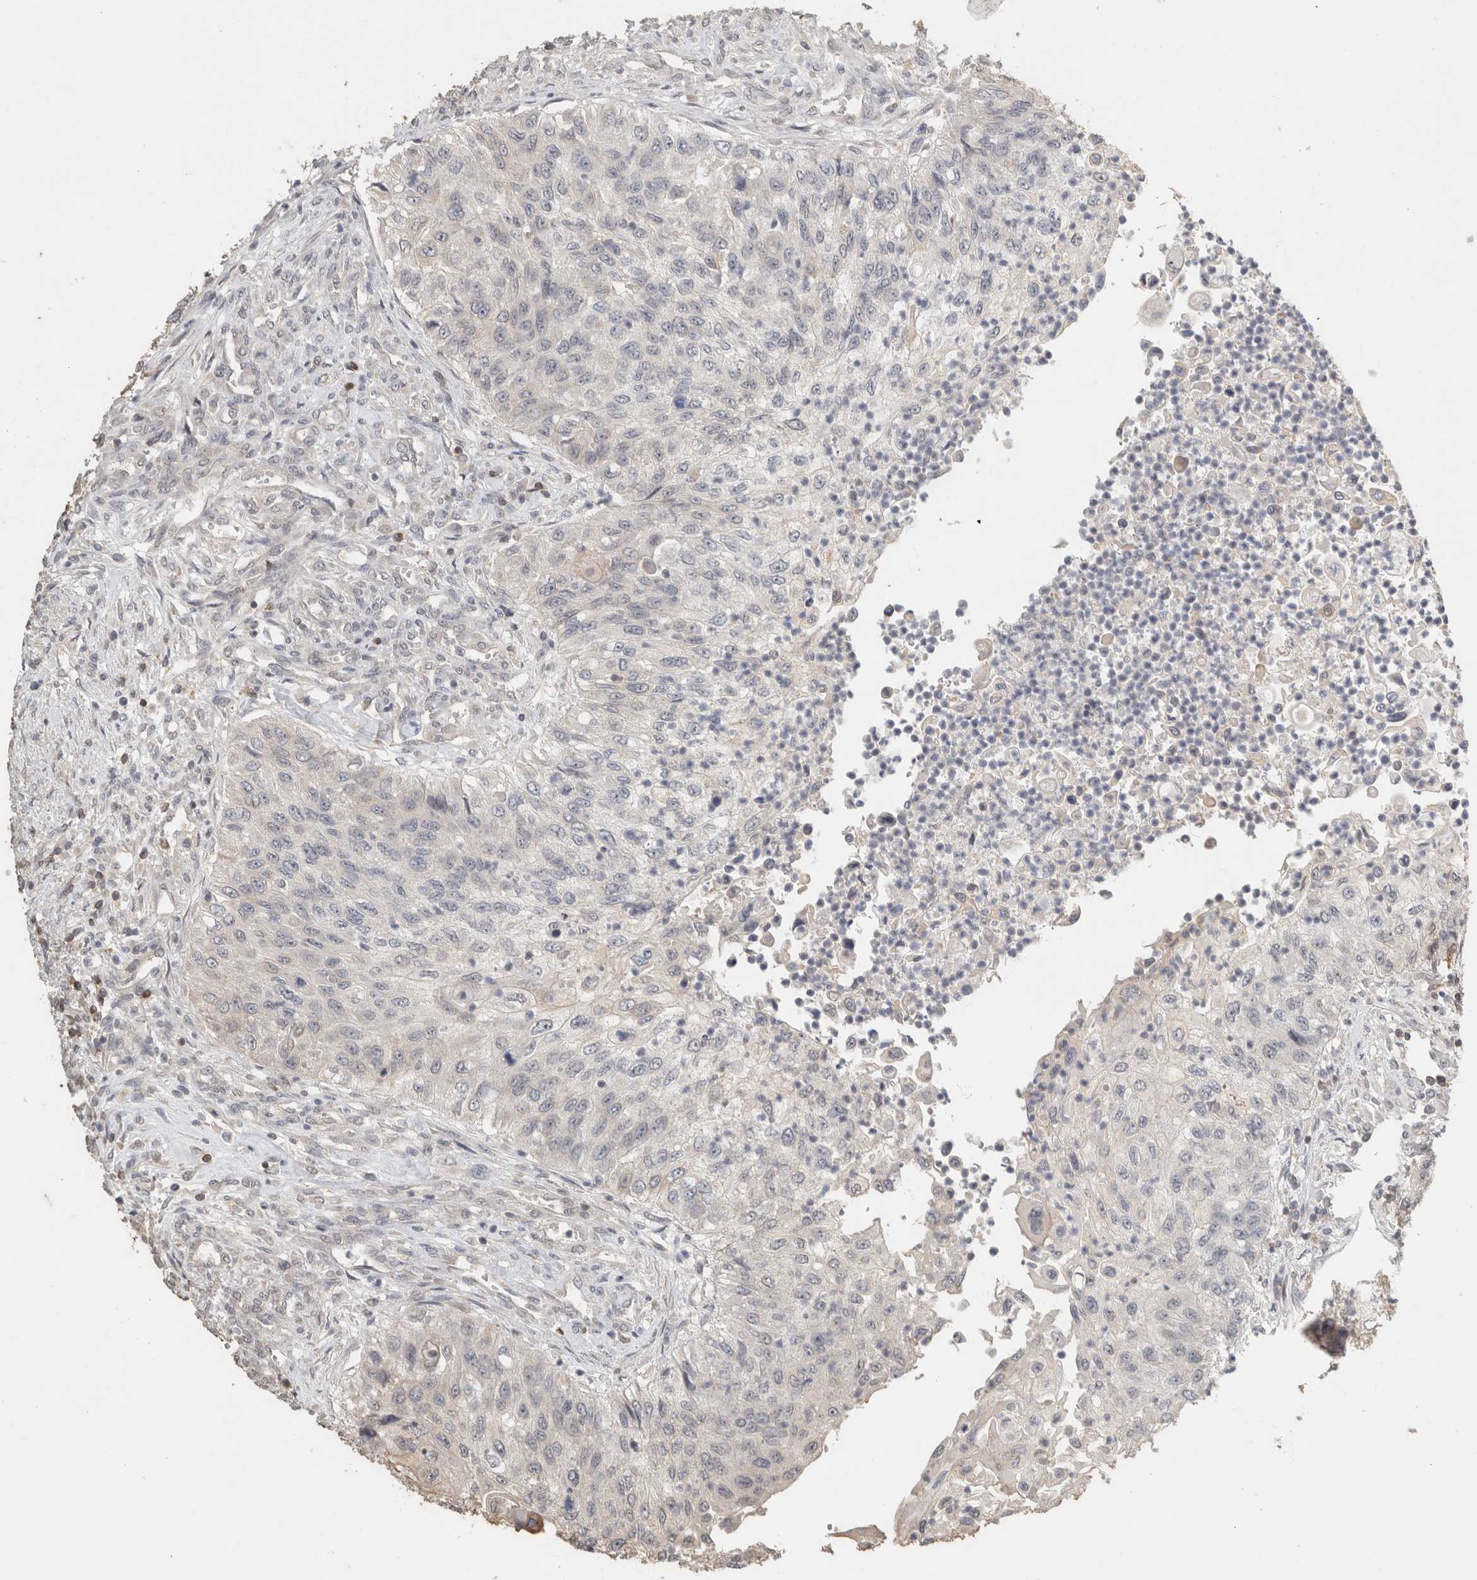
{"staining": {"intensity": "negative", "quantity": "none", "location": "none"}, "tissue": "urothelial cancer", "cell_type": "Tumor cells", "image_type": "cancer", "snomed": [{"axis": "morphology", "description": "Urothelial carcinoma, High grade"}, {"axis": "topography", "description": "Urinary bladder"}], "caption": "Immunohistochemistry of urothelial cancer displays no expression in tumor cells.", "gene": "TRAT1", "patient": {"sex": "female", "age": 60}}